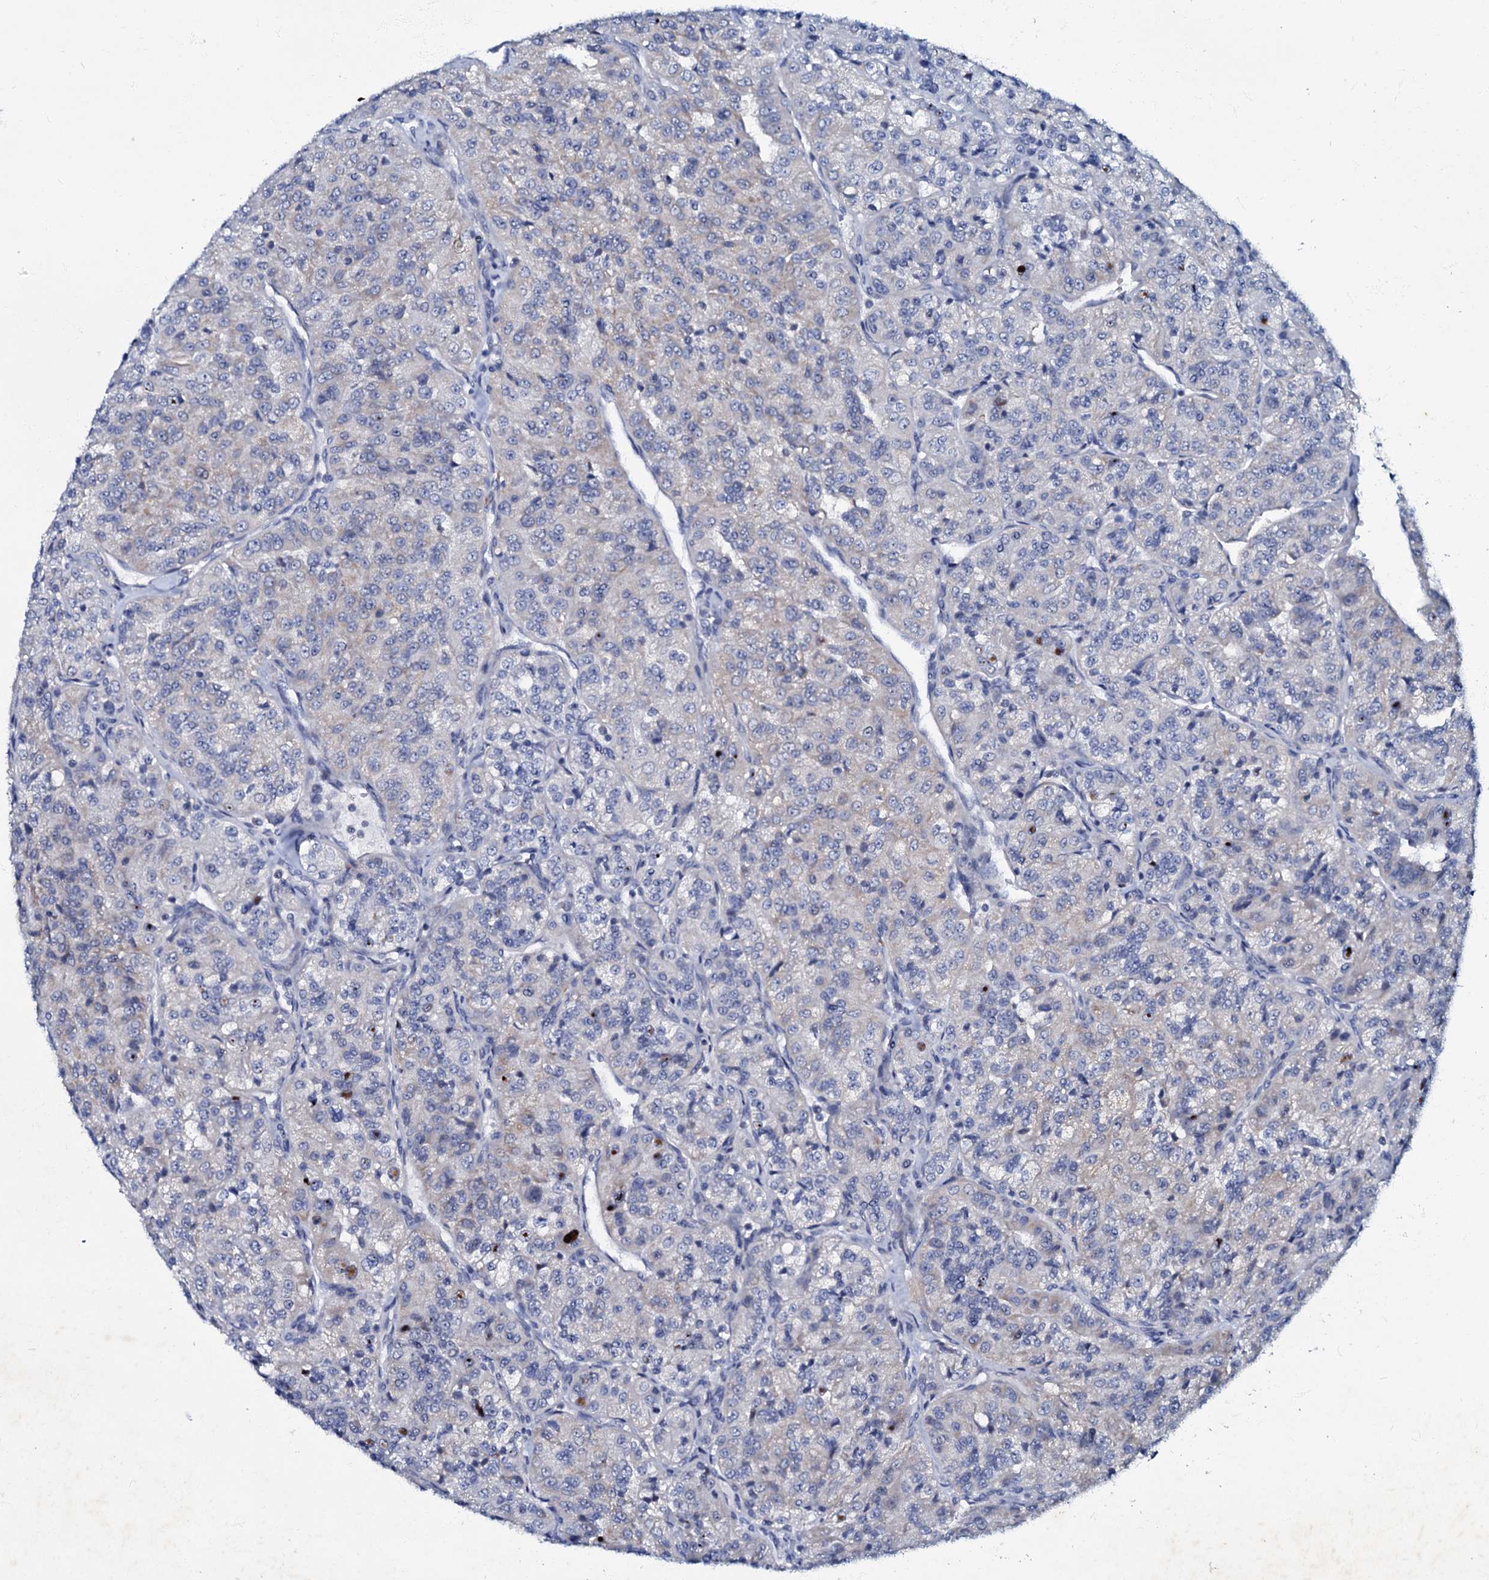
{"staining": {"intensity": "weak", "quantity": "<25%", "location": "cytoplasmic/membranous"}, "tissue": "renal cancer", "cell_type": "Tumor cells", "image_type": "cancer", "snomed": [{"axis": "morphology", "description": "Adenocarcinoma, NOS"}, {"axis": "topography", "description": "Kidney"}], "caption": "This histopathology image is of adenocarcinoma (renal) stained with IHC to label a protein in brown with the nuclei are counter-stained blue. There is no positivity in tumor cells.", "gene": "MRPL51", "patient": {"sex": "female", "age": 63}}